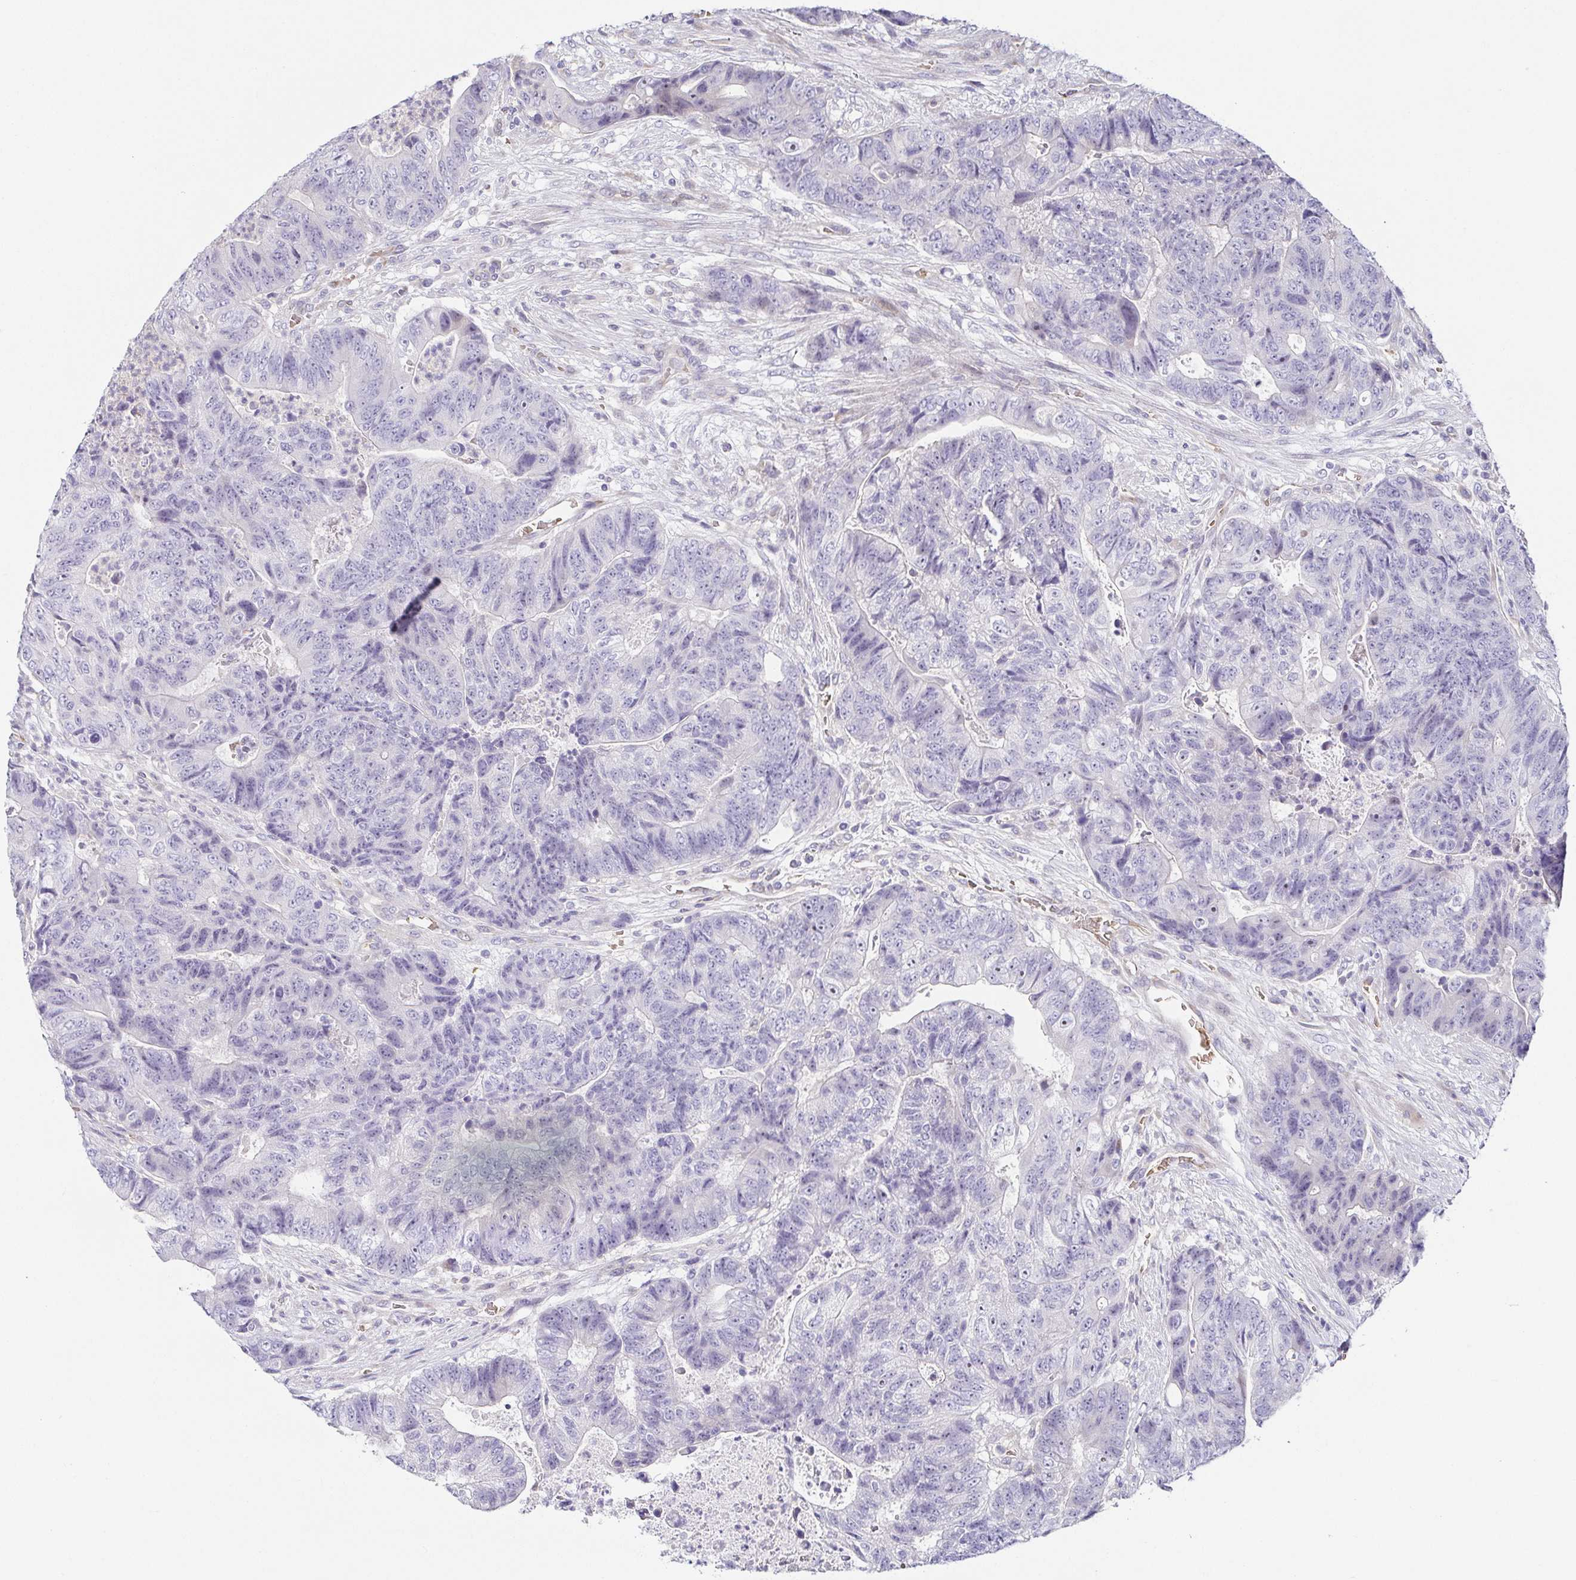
{"staining": {"intensity": "negative", "quantity": "none", "location": "none"}, "tissue": "colorectal cancer", "cell_type": "Tumor cells", "image_type": "cancer", "snomed": [{"axis": "morphology", "description": "Normal tissue, NOS"}, {"axis": "morphology", "description": "Adenocarcinoma, NOS"}, {"axis": "topography", "description": "Colon"}], "caption": "This is an IHC photomicrograph of colorectal cancer. There is no staining in tumor cells.", "gene": "FAM162B", "patient": {"sex": "female", "age": 48}}